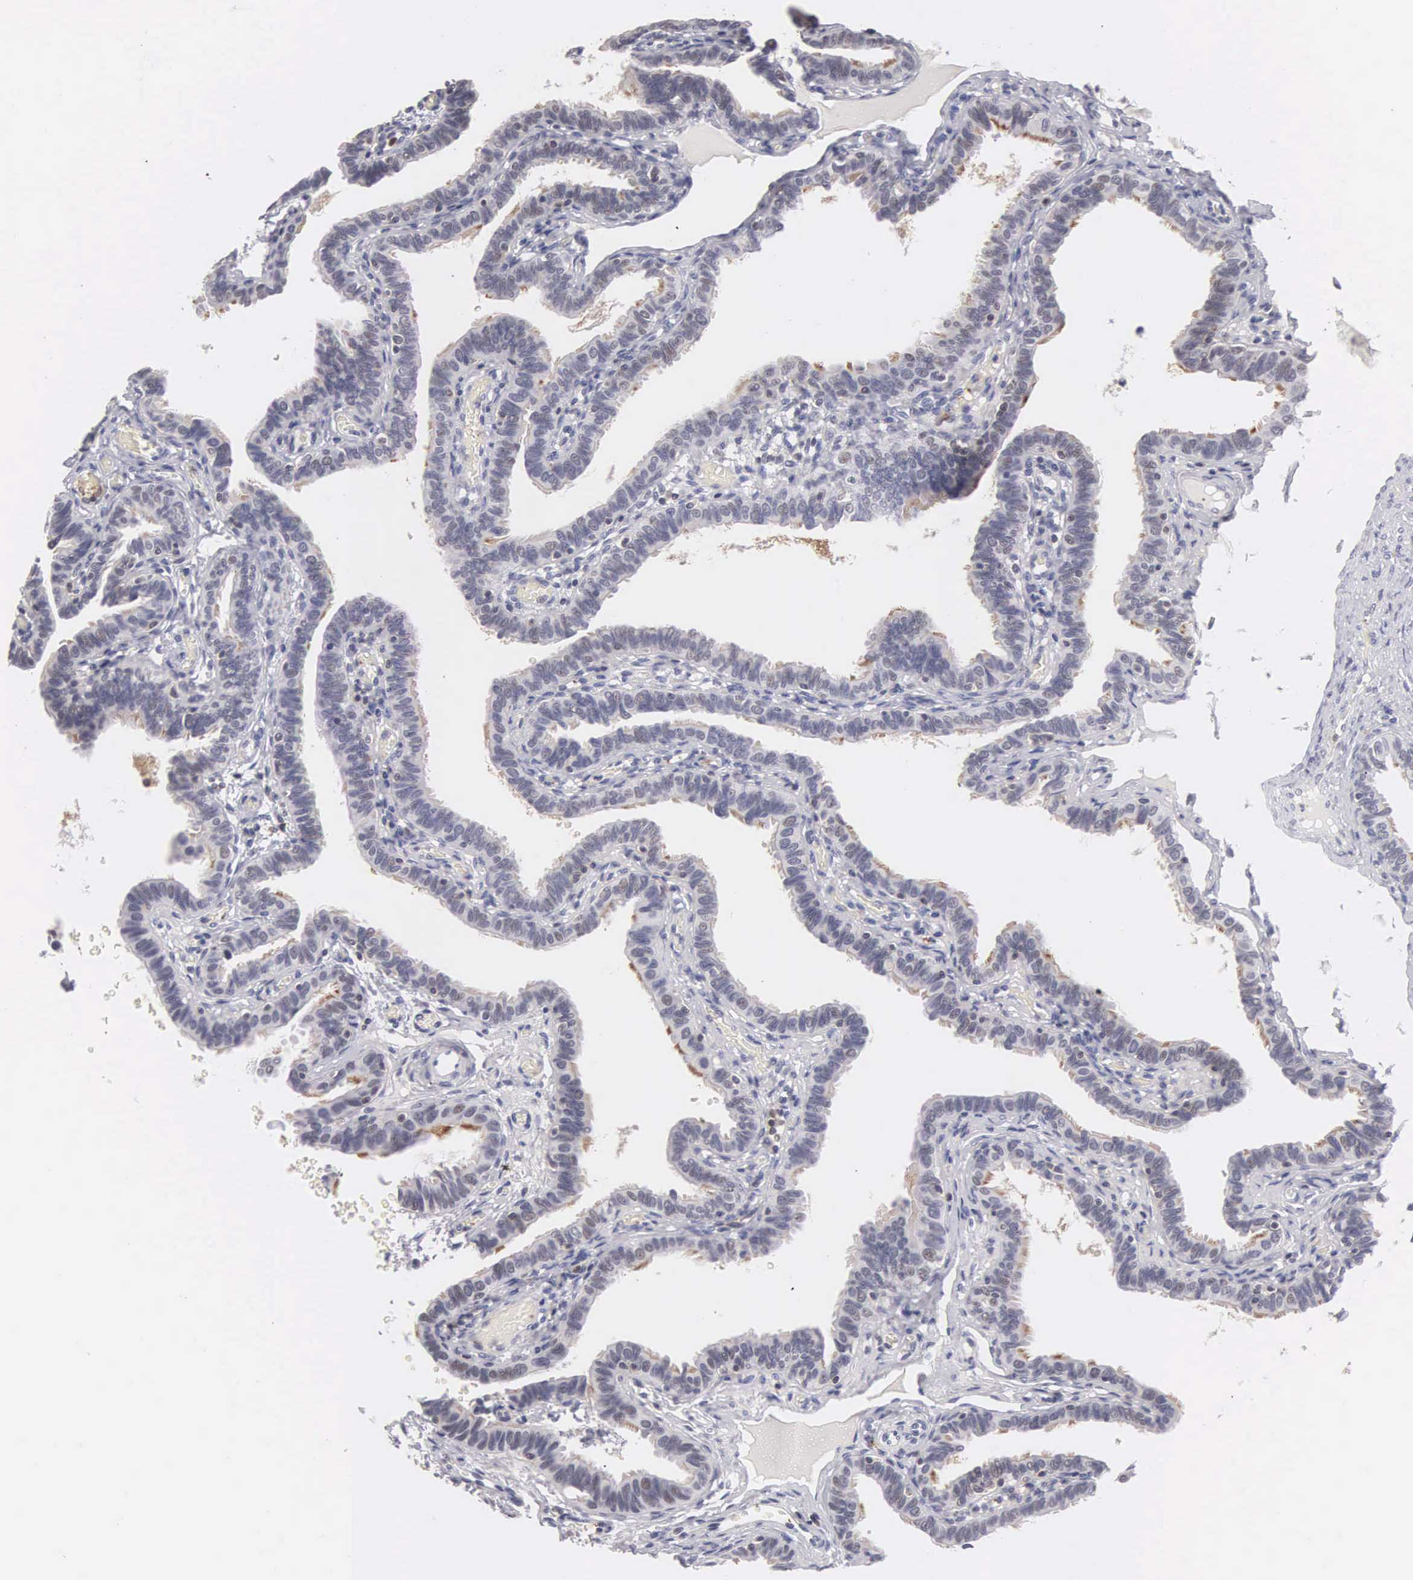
{"staining": {"intensity": "negative", "quantity": "none", "location": "none"}, "tissue": "fallopian tube", "cell_type": "Glandular cells", "image_type": "normal", "snomed": [{"axis": "morphology", "description": "Normal tissue, NOS"}, {"axis": "topography", "description": "Fallopian tube"}], "caption": "The micrograph shows no significant expression in glandular cells of fallopian tube.", "gene": "FAM47A", "patient": {"sex": "female", "age": 38}}